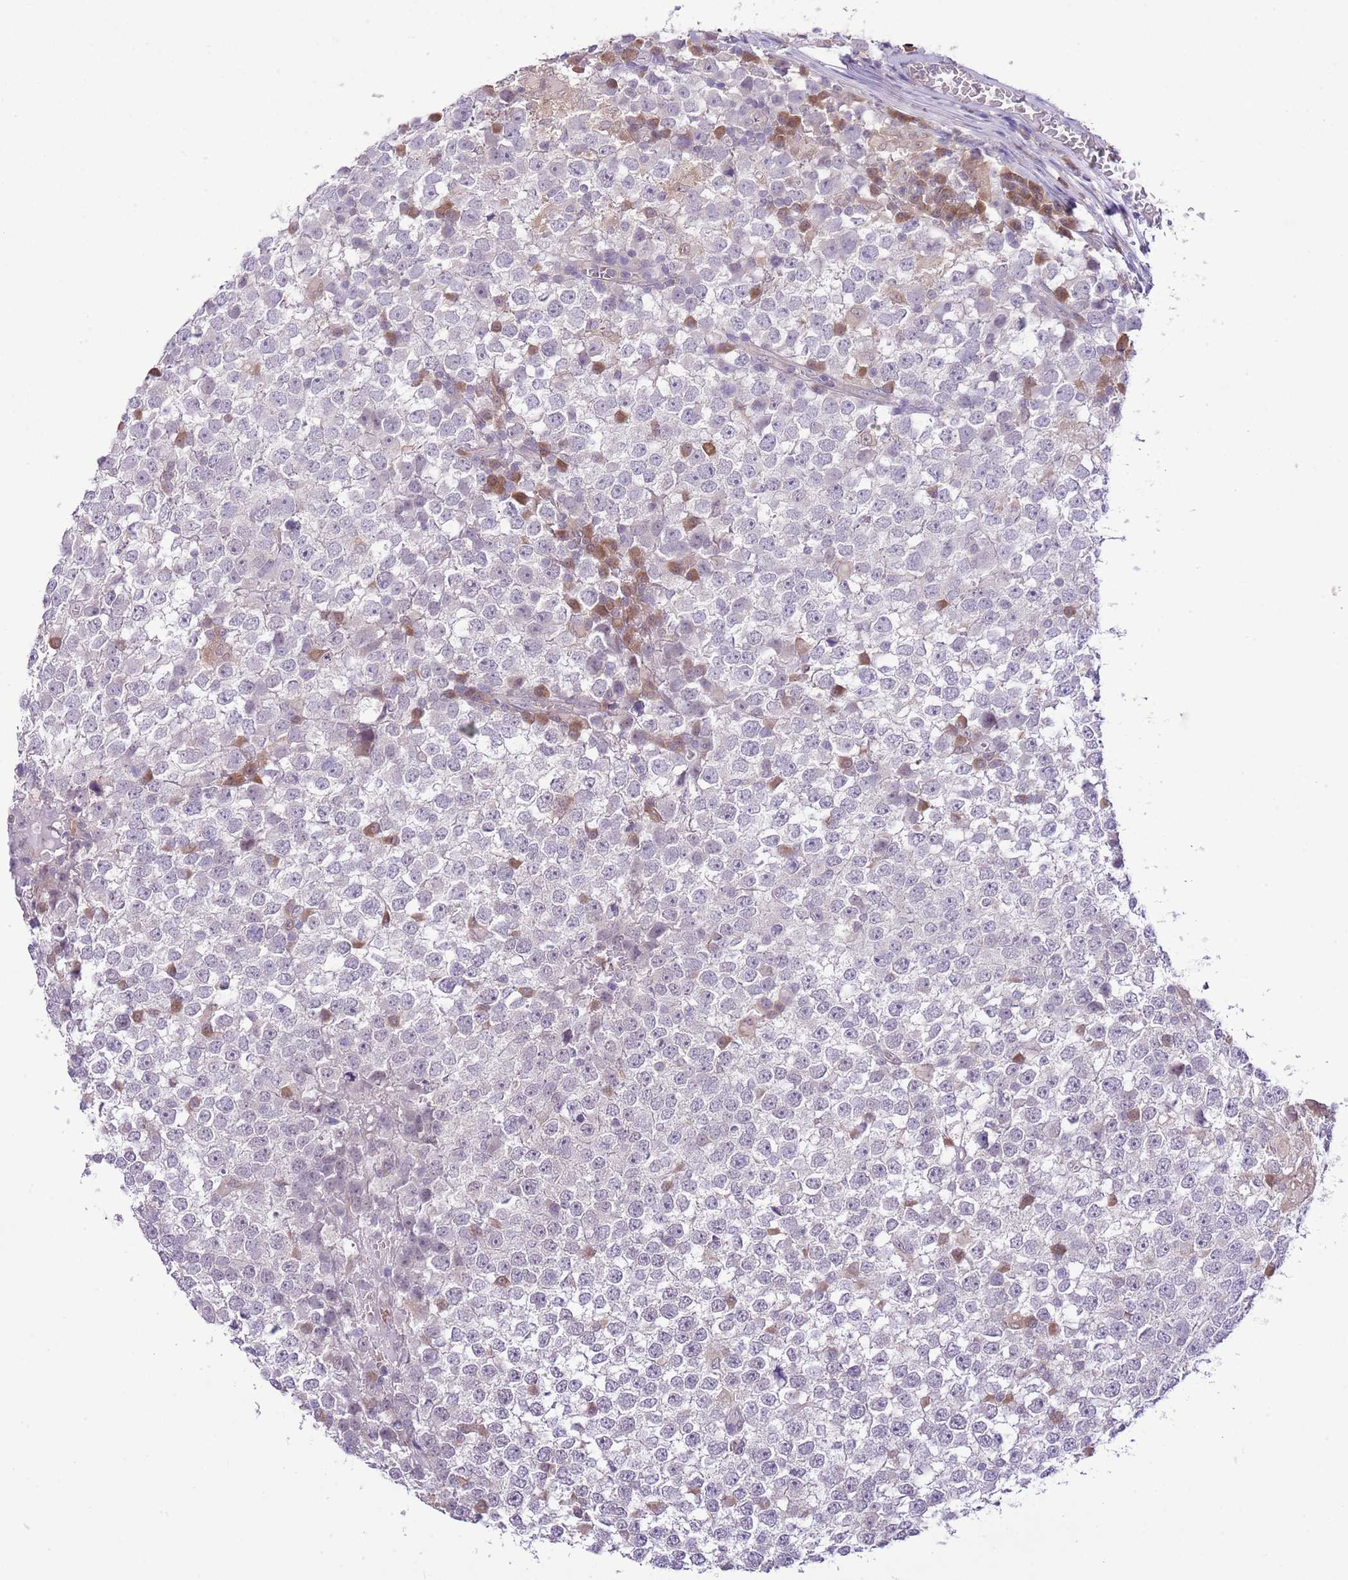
{"staining": {"intensity": "negative", "quantity": "none", "location": "none"}, "tissue": "testis cancer", "cell_type": "Tumor cells", "image_type": "cancer", "snomed": [{"axis": "morphology", "description": "Seminoma, NOS"}, {"axis": "topography", "description": "Testis"}], "caption": "The immunohistochemistry (IHC) image has no significant expression in tumor cells of testis seminoma tissue. (DAB IHC with hematoxylin counter stain).", "gene": "GALK2", "patient": {"sex": "male", "age": 65}}